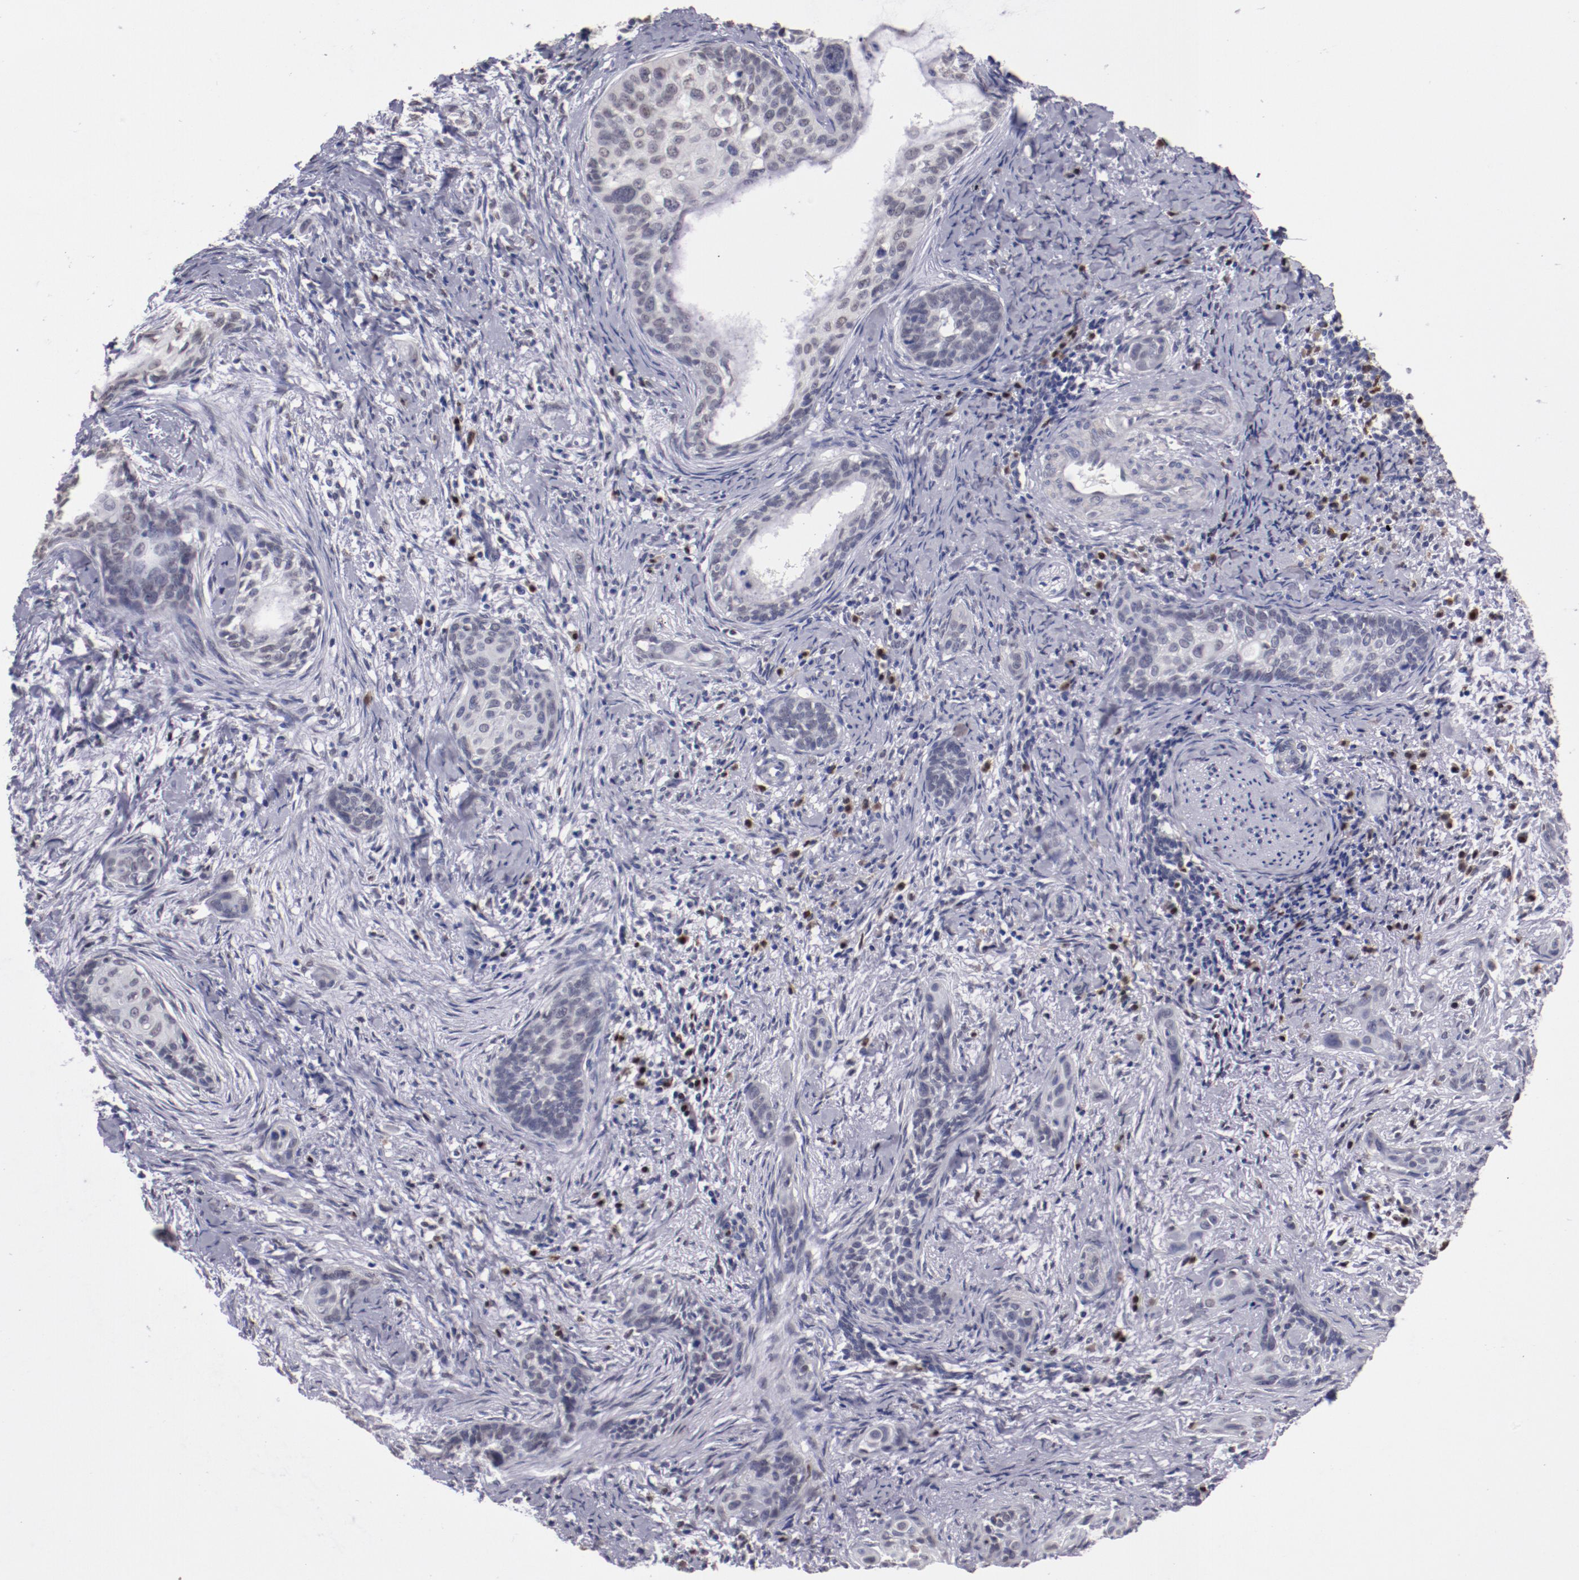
{"staining": {"intensity": "negative", "quantity": "none", "location": "none"}, "tissue": "cervical cancer", "cell_type": "Tumor cells", "image_type": "cancer", "snomed": [{"axis": "morphology", "description": "Squamous cell carcinoma, NOS"}, {"axis": "topography", "description": "Cervix"}], "caption": "Histopathology image shows no significant protein expression in tumor cells of cervical cancer (squamous cell carcinoma).", "gene": "IRF4", "patient": {"sex": "female", "age": 33}}